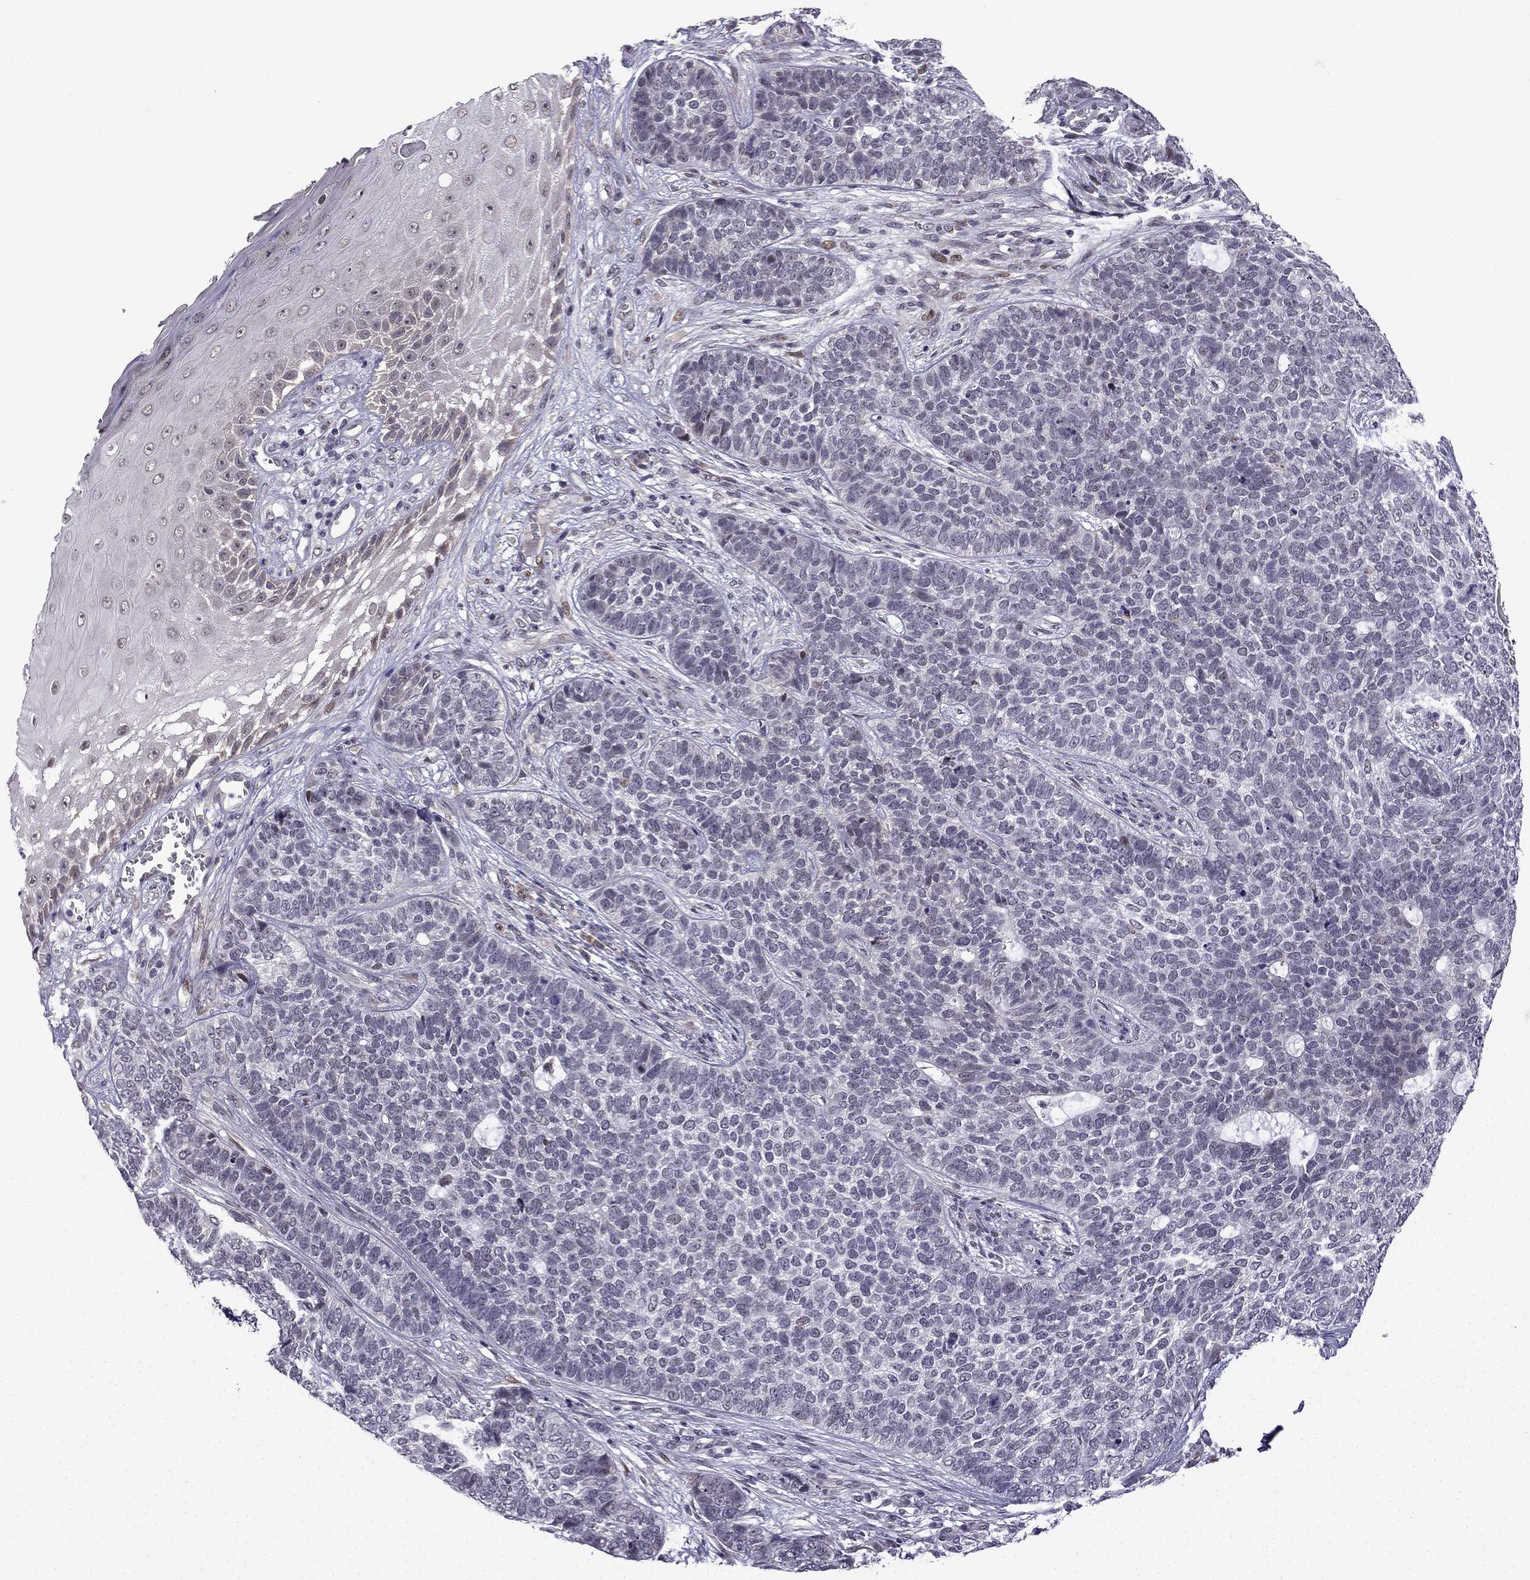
{"staining": {"intensity": "negative", "quantity": "none", "location": "none"}, "tissue": "skin cancer", "cell_type": "Tumor cells", "image_type": "cancer", "snomed": [{"axis": "morphology", "description": "Basal cell carcinoma"}, {"axis": "topography", "description": "Skin"}], "caption": "This is a histopathology image of IHC staining of skin cancer, which shows no staining in tumor cells.", "gene": "FGF3", "patient": {"sex": "female", "age": 69}}